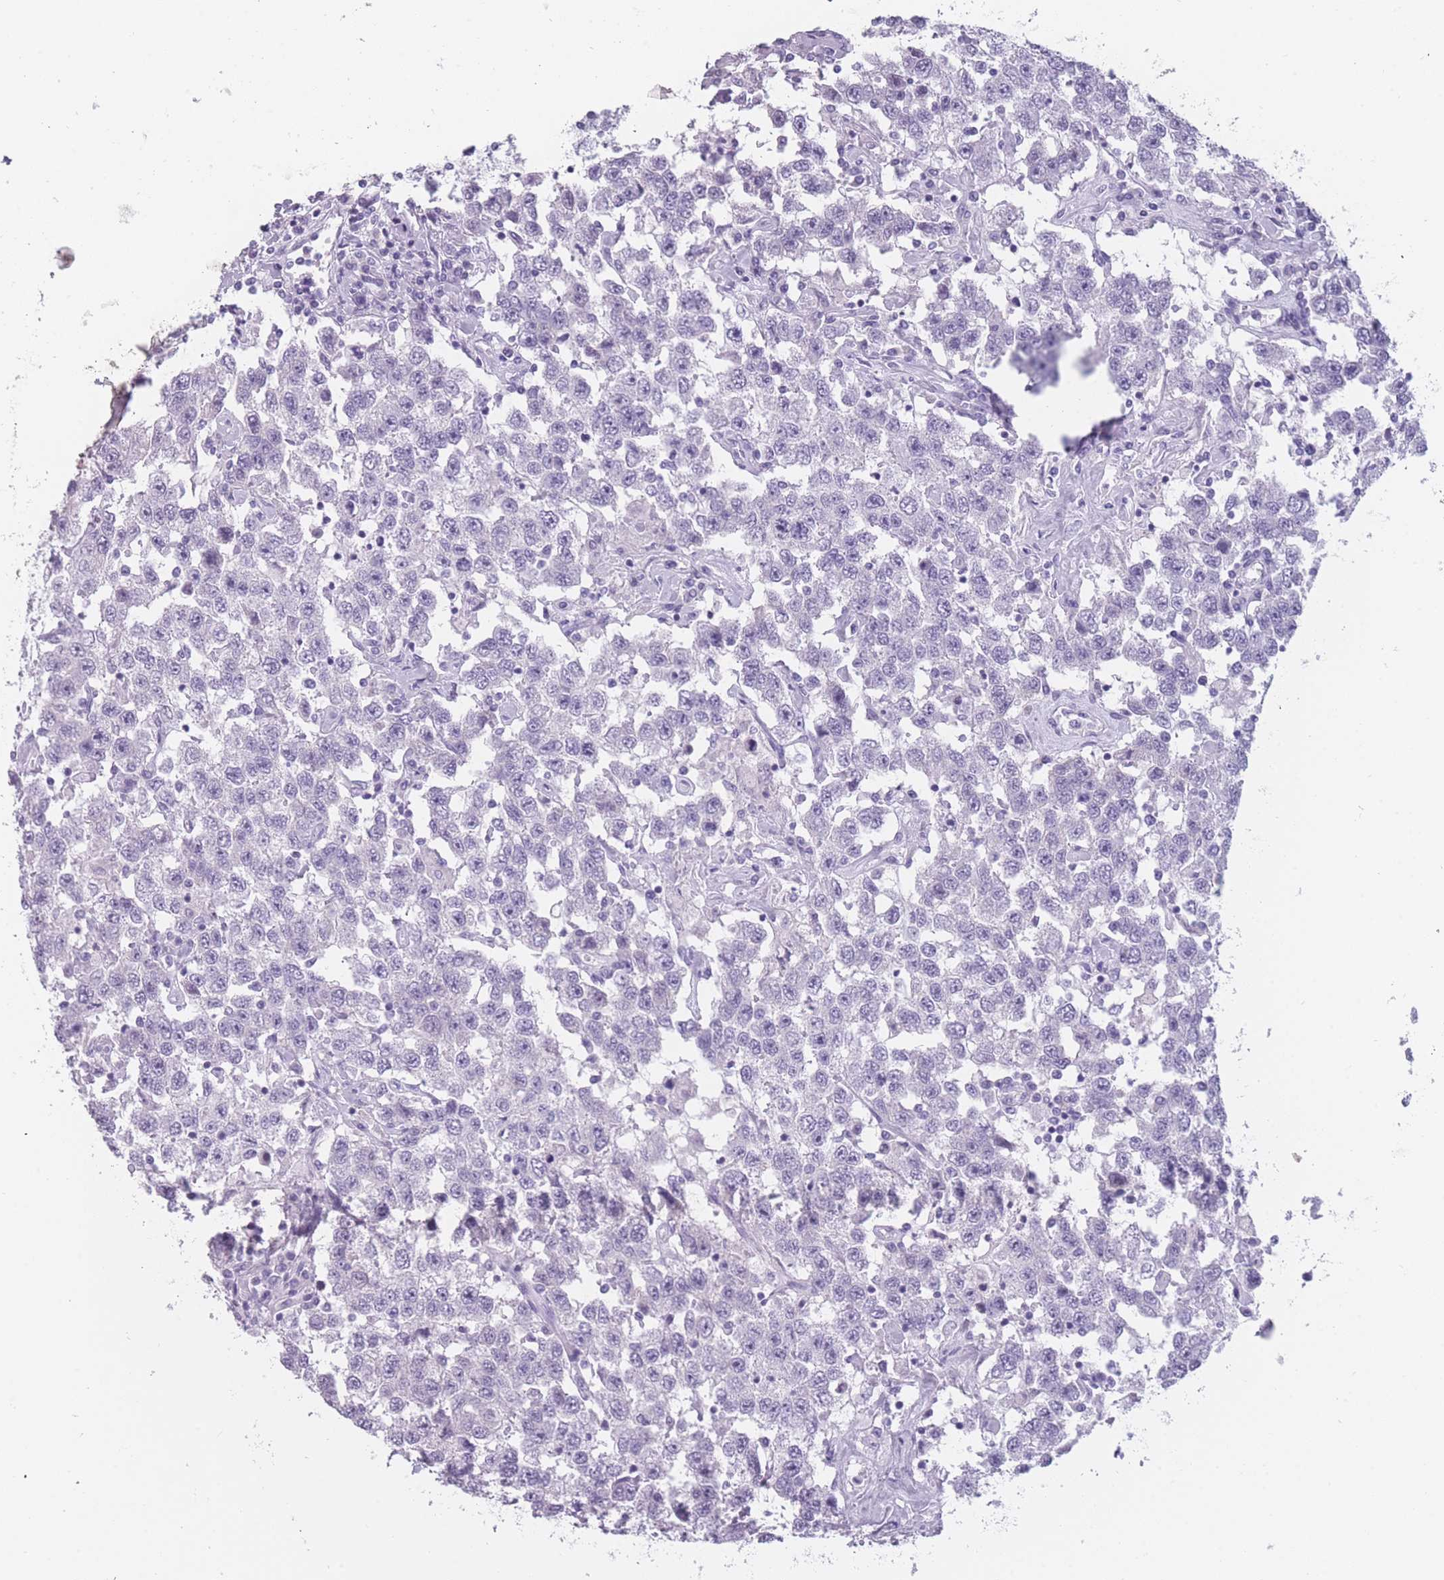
{"staining": {"intensity": "negative", "quantity": "none", "location": "none"}, "tissue": "testis cancer", "cell_type": "Tumor cells", "image_type": "cancer", "snomed": [{"axis": "morphology", "description": "Seminoma, NOS"}, {"axis": "topography", "description": "Testis"}], "caption": "Testis cancer (seminoma) was stained to show a protein in brown. There is no significant positivity in tumor cells. The staining is performed using DAB (3,3'-diaminobenzidine) brown chromogen with nuclei counter-stained in using hematoxylin.", "gene": "PPFIA3", "patient": {"sex": "male", "age": 41}}